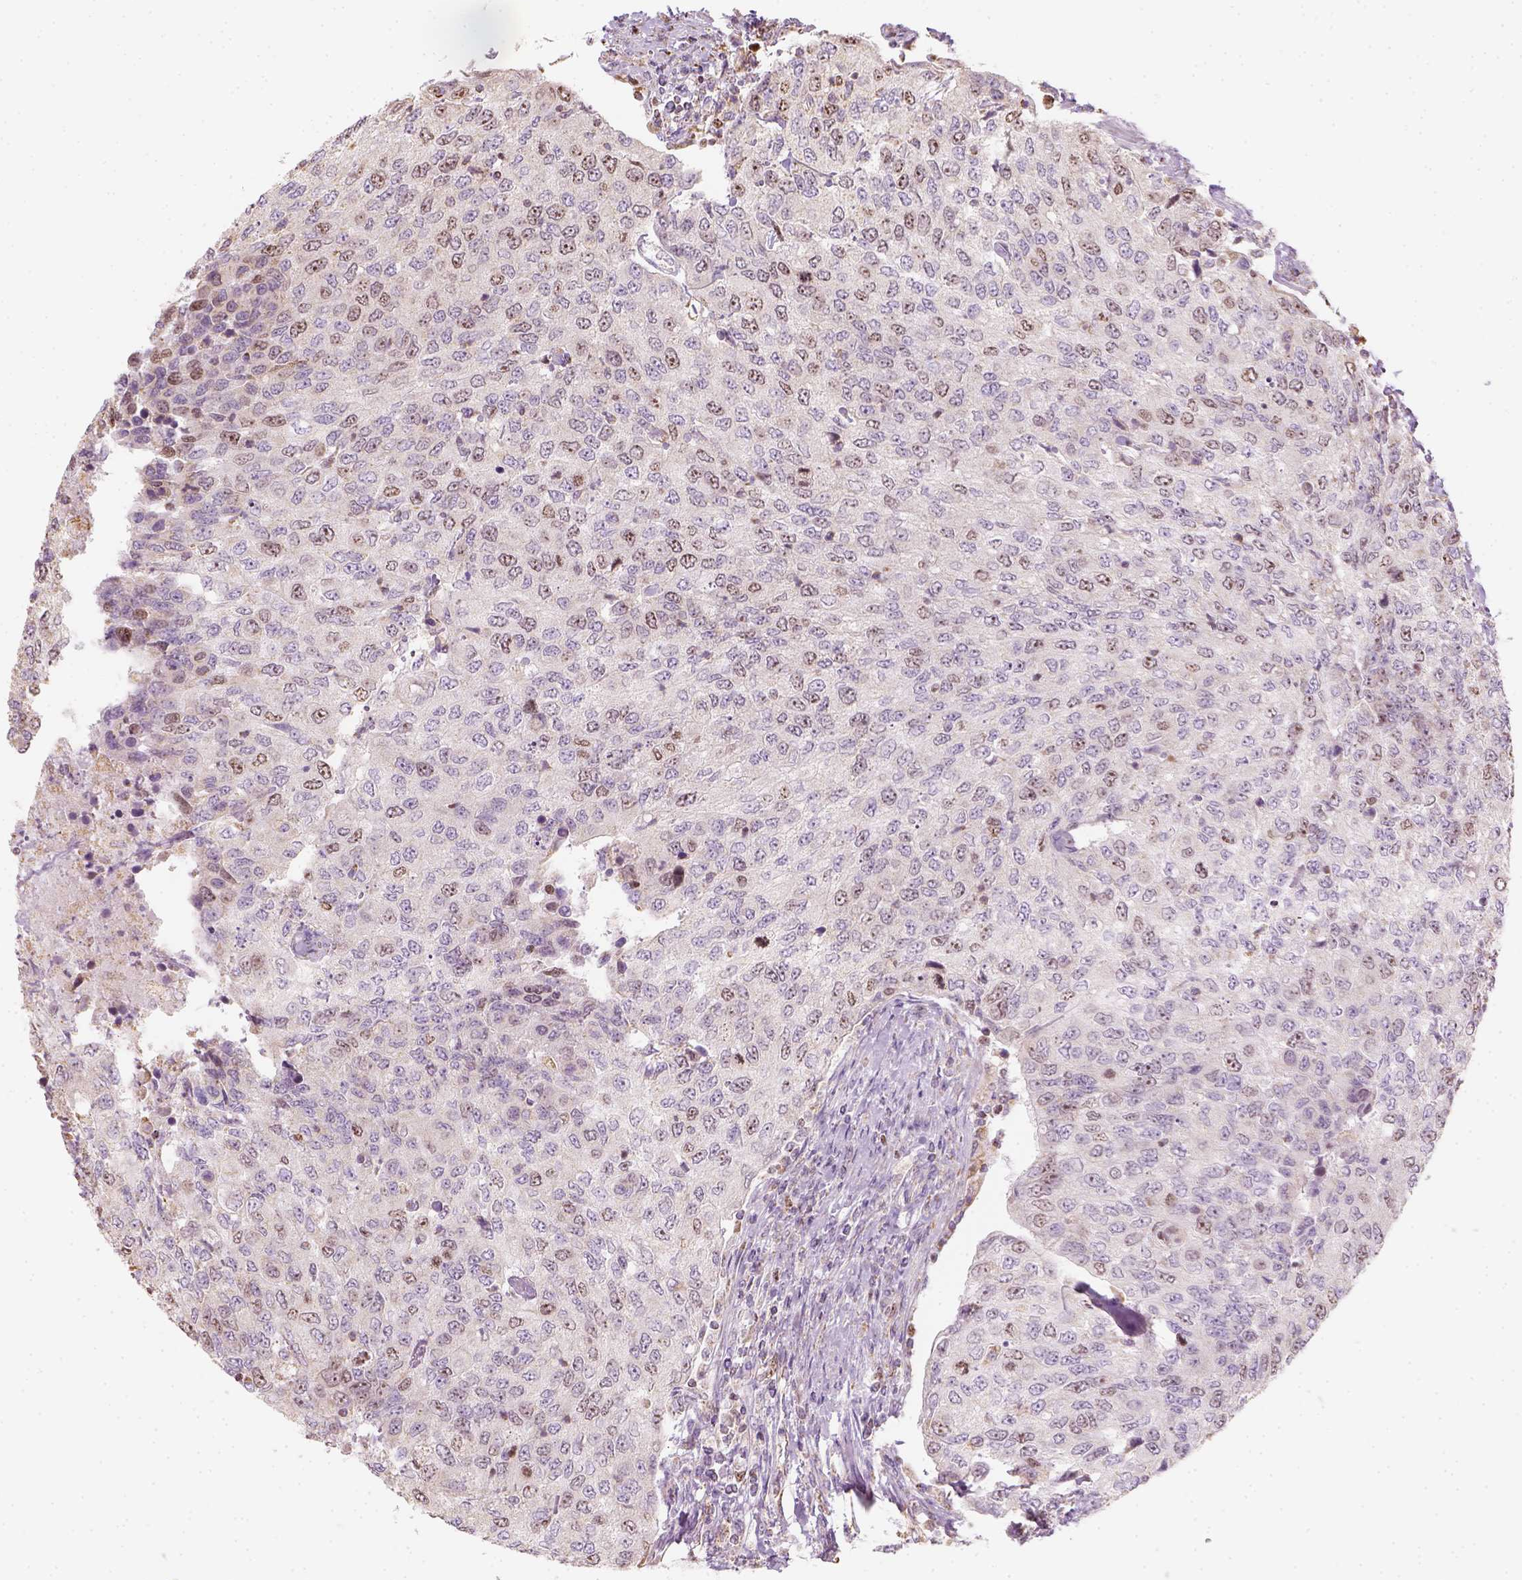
{"staining": {"intensity": "weak", "quantity": ">75%", "location": "nuclear"}, "tissue": "urothelial cancer", "cell_type": "Tumor cells", "image_type": "cancer", "snomed": [{"axis": "morphology", "description": "Urothelial carcinoma, High grade"}, {"axis": "topography", "description": "Urinary bladder"}], "caption": "There is low levels of weak nuclear expression in tumor cells of urothelial carcinoma (high-grade), as demonstrated by immunohistochemical staining (brown color).", "gene": "LCA5", "patient": {"sex": "female", "age": 78}}